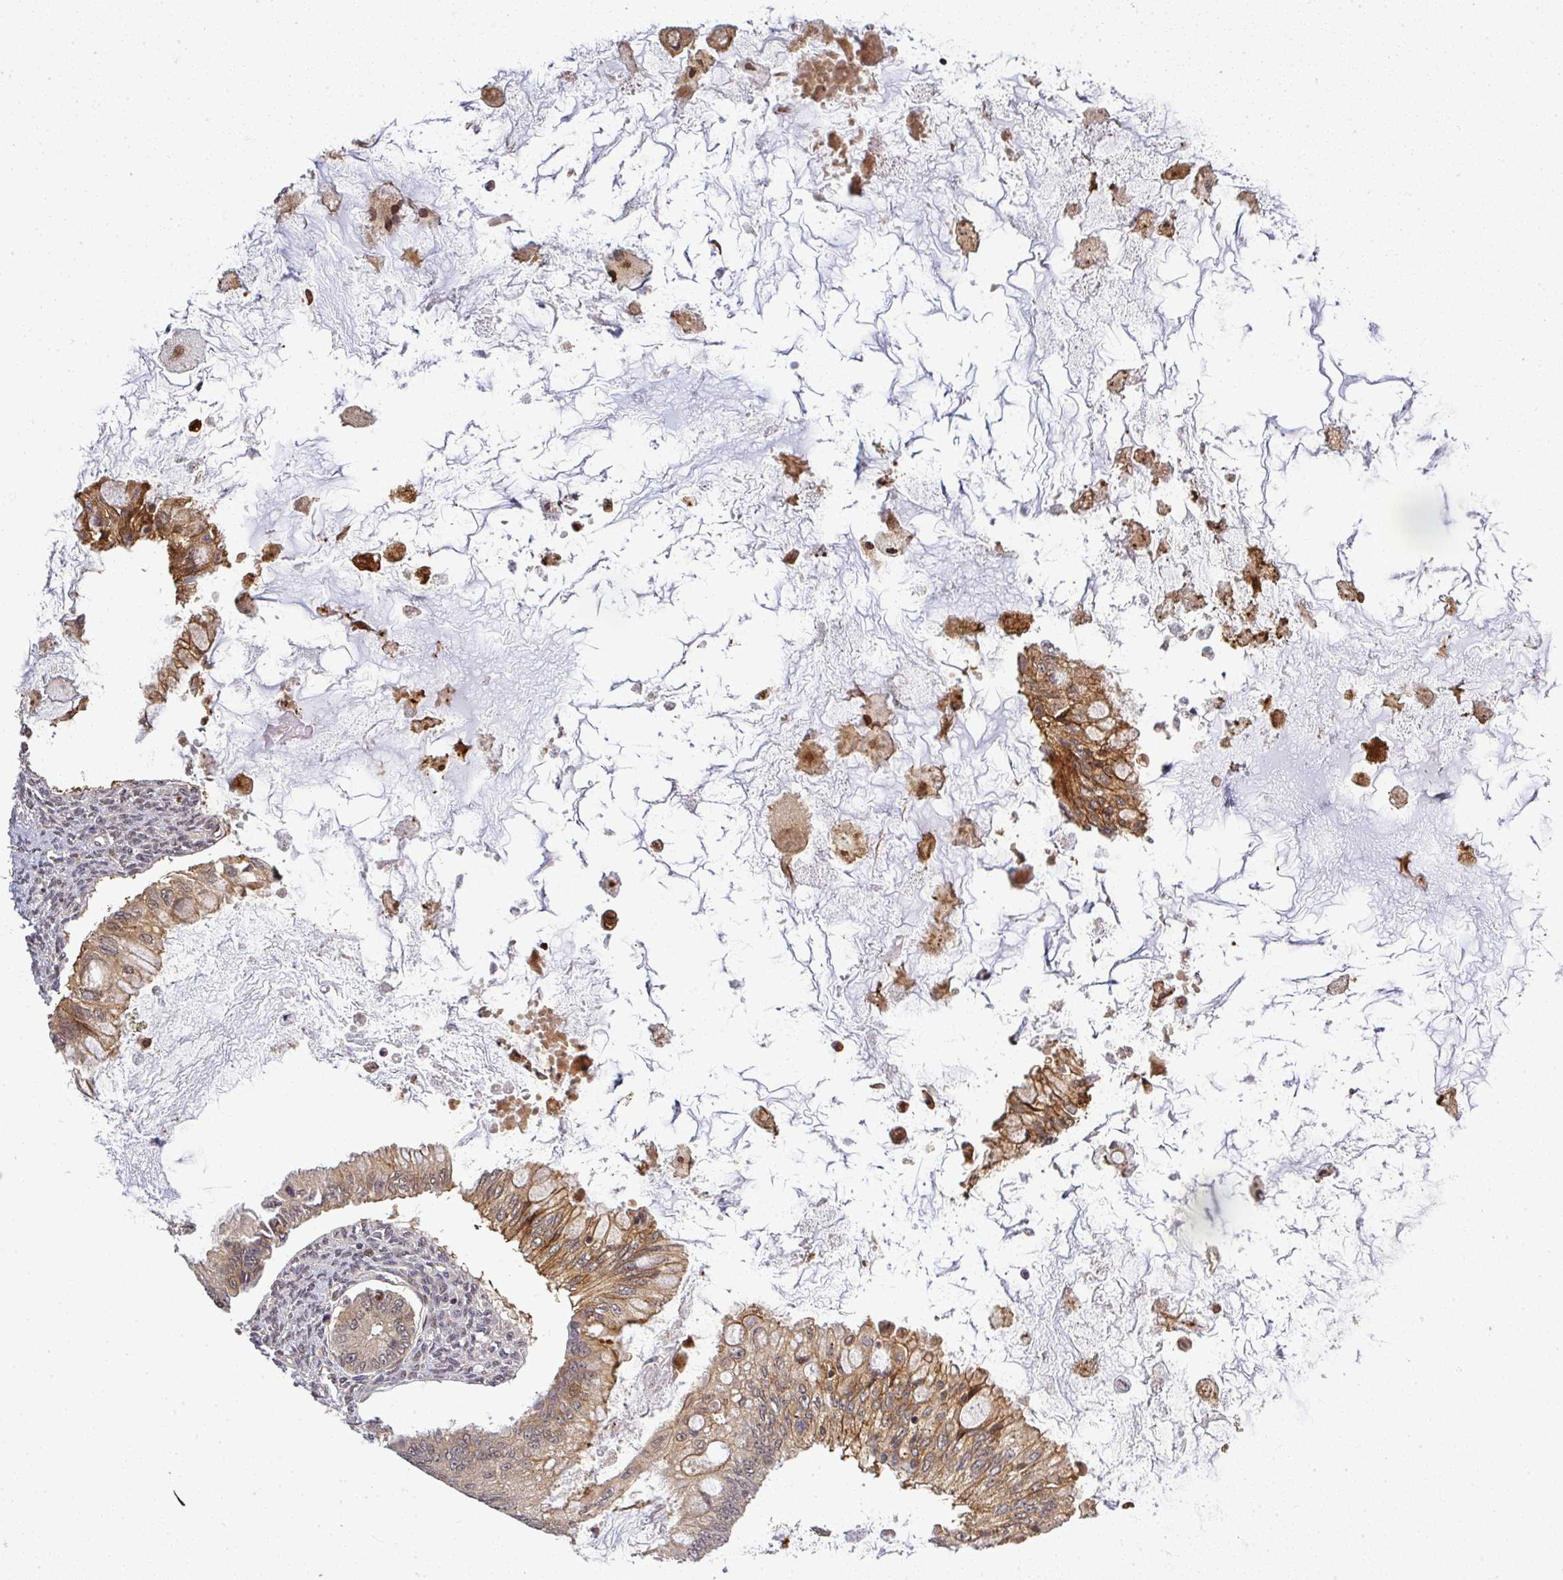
{"staining": {"intensity": "moderate", "quantity": ">75%", "location": "cytoplasmic/membranous,nuclear"}, "tissue": "ovarian cancer", "cell_type": "Tumor cells", "image_type": "cancer", "snomed": [{"axis": "morphology", "description": "Cystadenocarcinoma, mucinous, NOS"}, {"axis": "topography", "description": "Ovary"}], "caption": "A brown stain labels moderate cytoplasmic/membranous and nuclear staining of a protein in human ovarian mucinous cystadenocarcinoma tumor cells.", "gene": "FAM153A", "patient": {"sex": "female", "age": 34}}